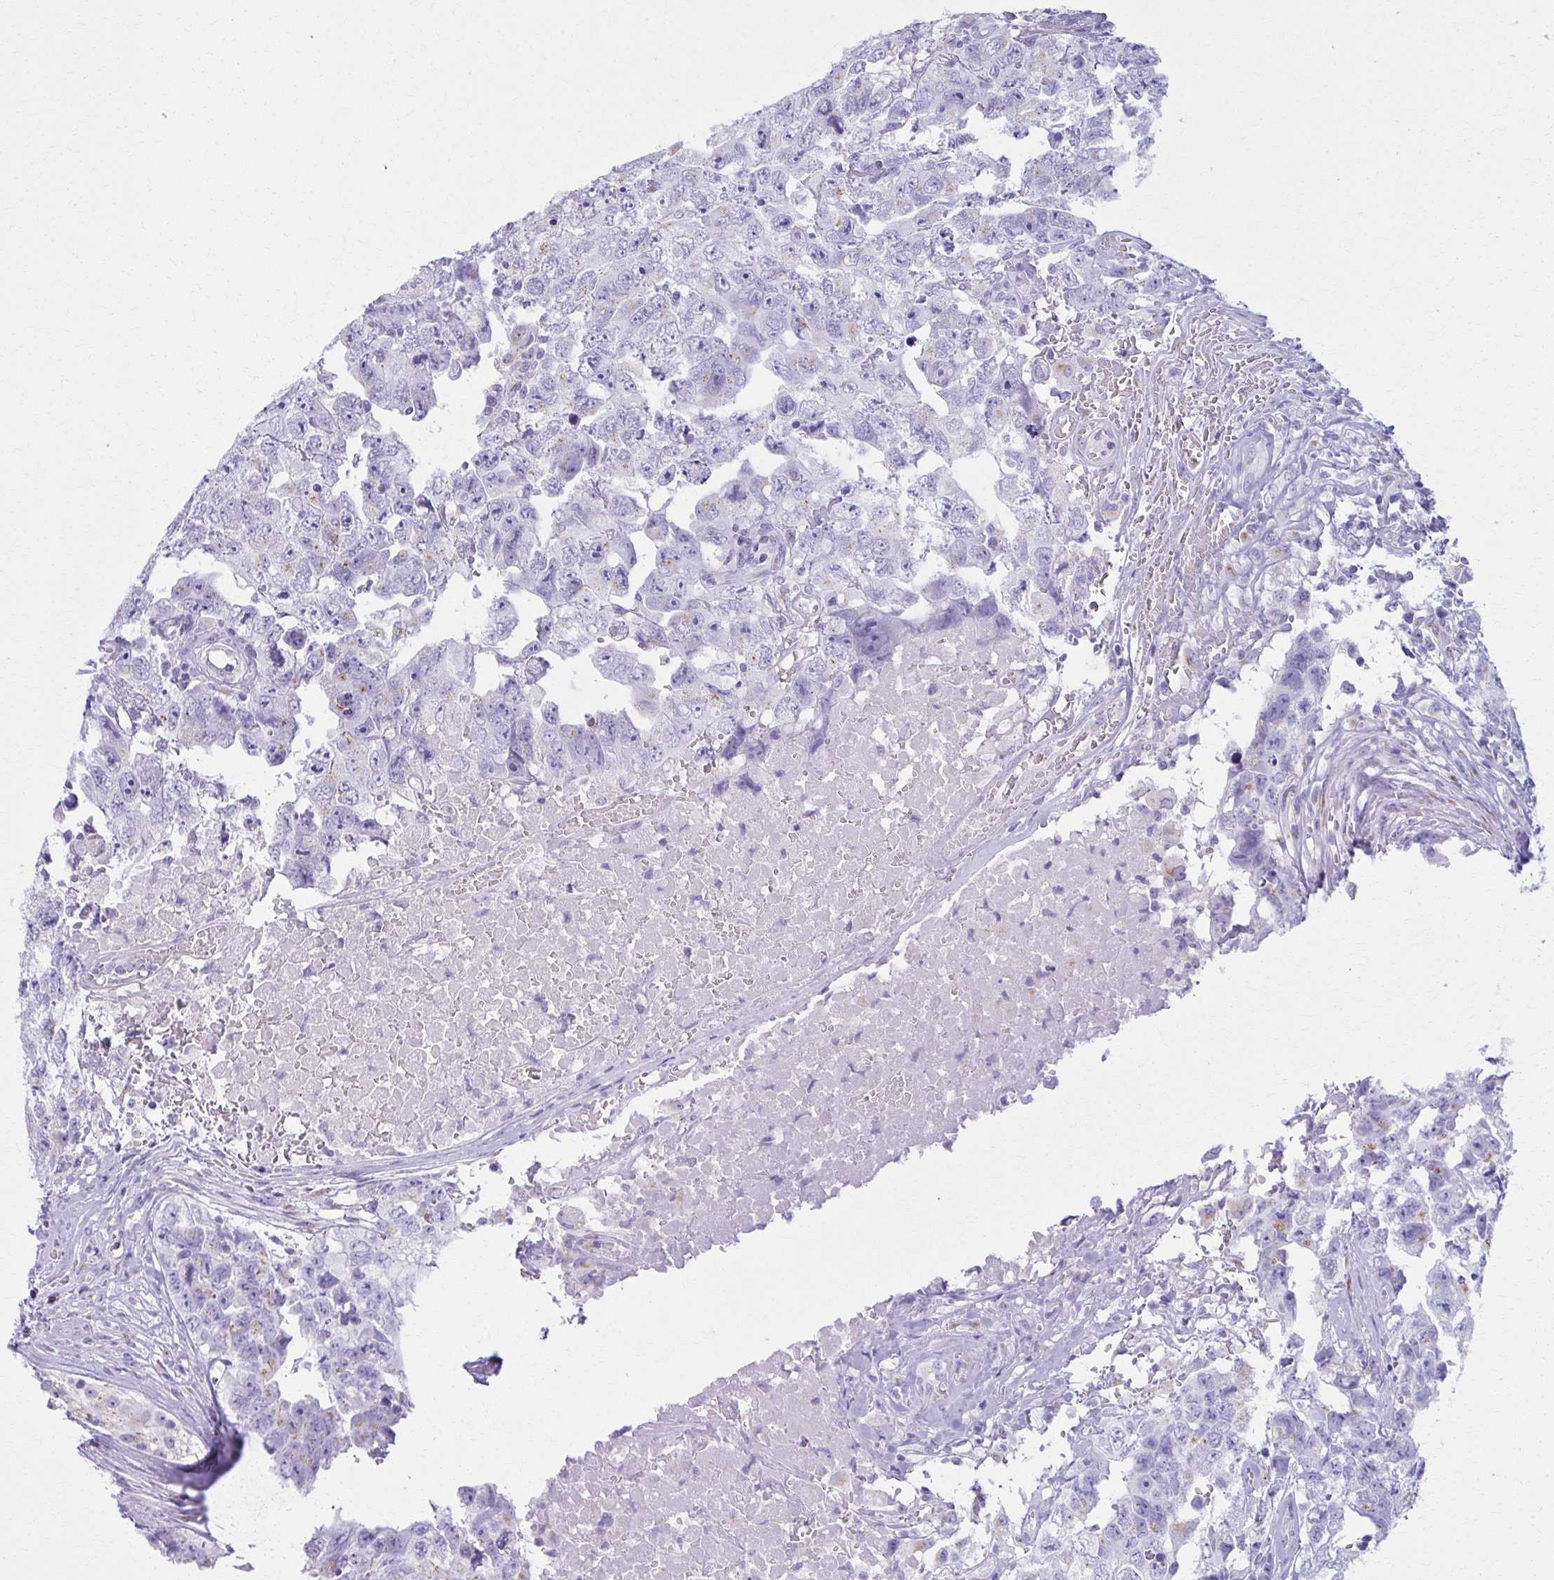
{"staining": {"intensity": "negative", "quantity": "none", "location": "none"}, "tissue": "testis cancer", "cell_type": "Tumor cells", "image_type": "cancer", "snomed": [{"axis": "morphology", "description": "Carcinoma, Embryonal, NOS"}, {"axis": "topography", "description": "Testis"}], "caption": "Tumor cells are negative for brown protein staining in testis cancer (embryonal carcinoma). (Immunohistochemistry (ihc), brightfield microscopy, high magnification).", "gene": "SCLY", "patient": {"sex": "male", "age": 22}}